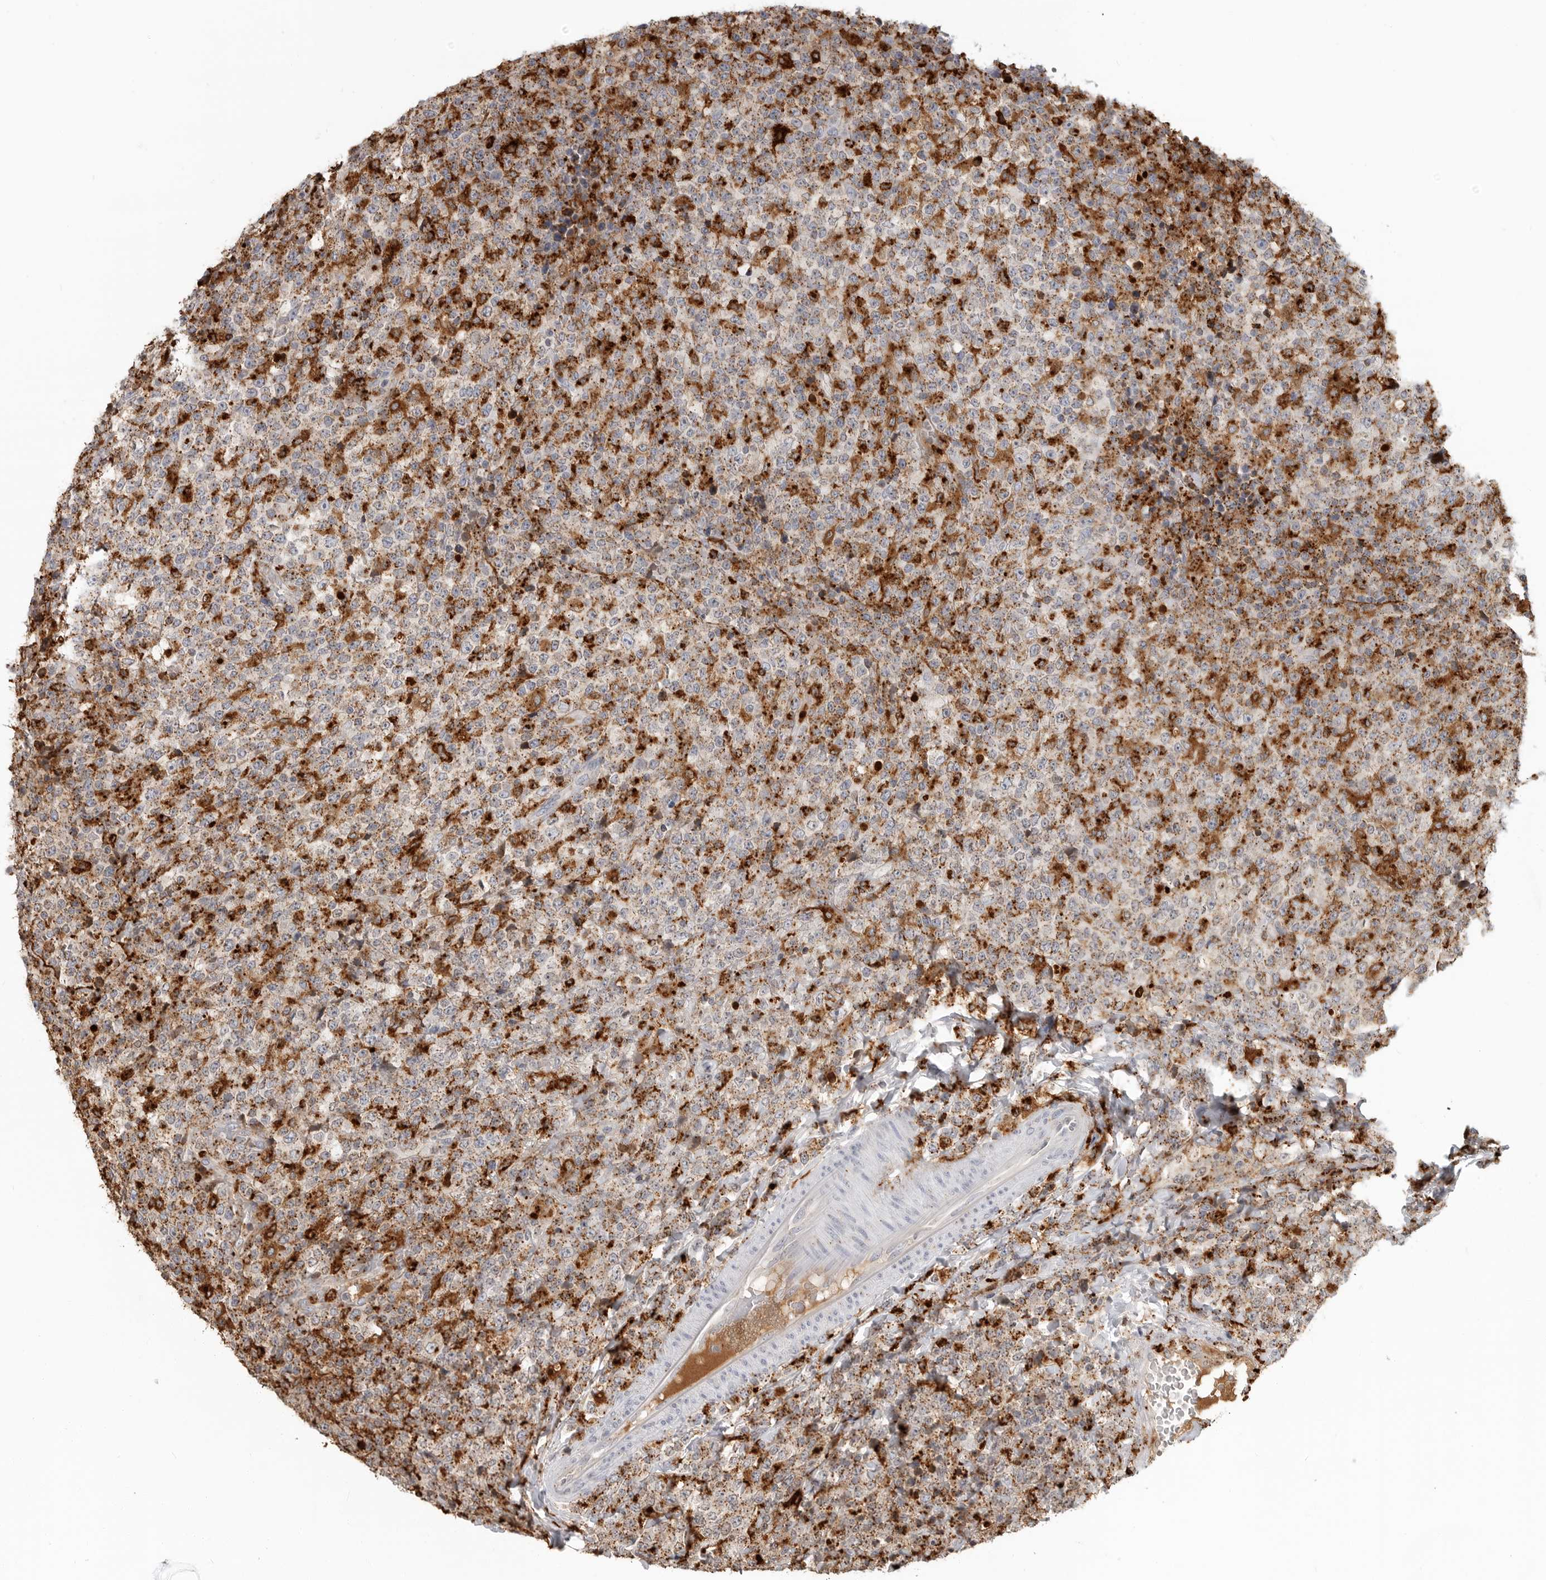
{"staining": {"intensity": "weak", "quantity": "<25%", "location": "cytoplasmic/membranous"}, "tissue": "lymphoma", "cell_type": "Tumor cells", "image_type": "cancer", "snomed": [{"axis": "morphology", "description": "Malignant lymphoma, non-Hodgkin's type, High grade"}, {"axis": "topography", "description": "Lymph node"}], "caption": "A histopathology image of human lymphoma is negative for staining in tumor cells.", "gene": "IFI30", "patient": {"sex": "male", "age": 13}}